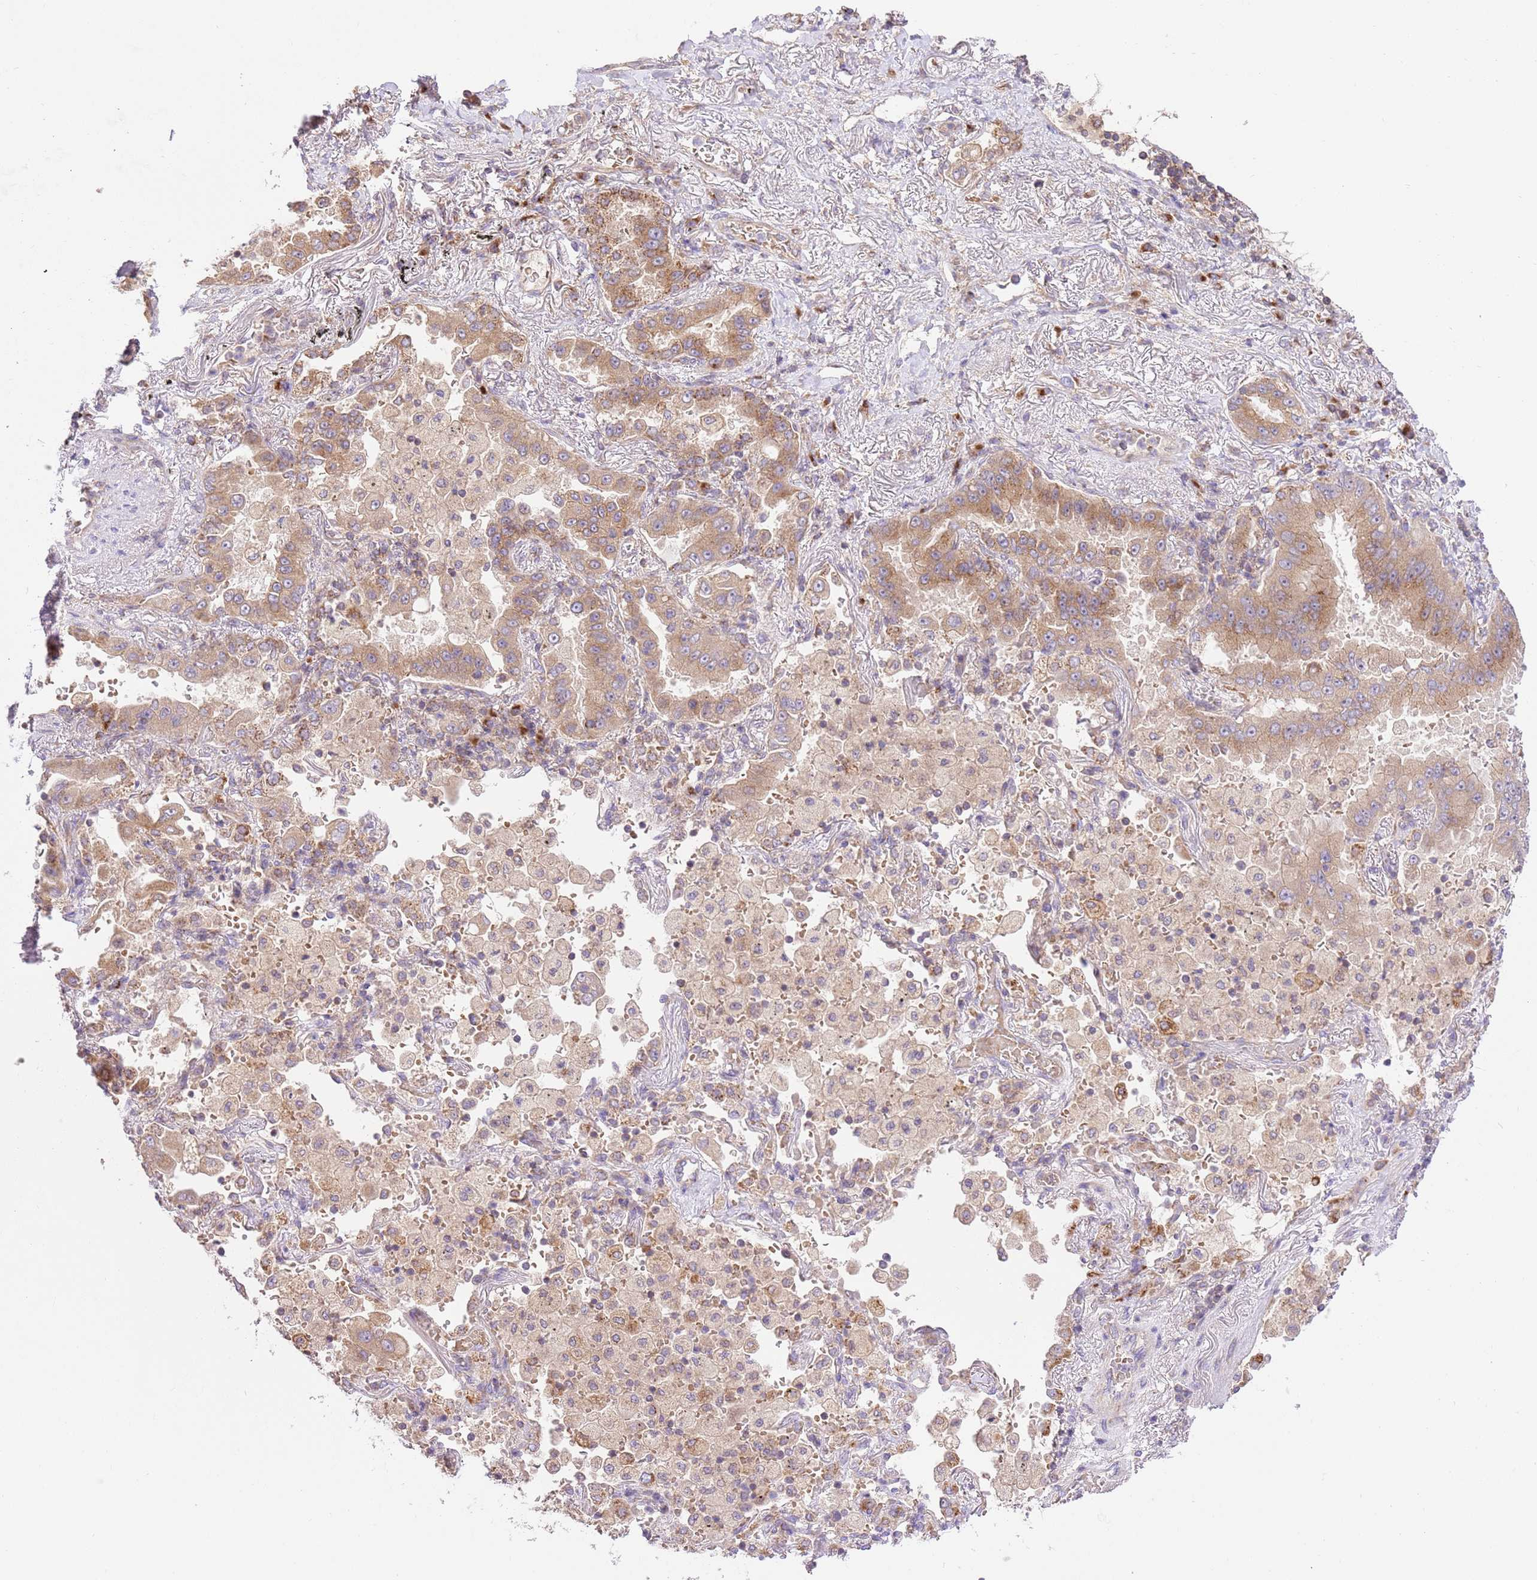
{"staining": {"intensity": "moderate", "quantity": "25%-75%", "location": "cytoplasmic/membranous"}, "tissue": "lung cancer", "cell_type": "Tumor cells", "image_type": "cancer", "snomed": [{"axis": "morphology", "description": "Squamous cell carcinoma, NOS"}, {"axis": "topography", "description": "Lung"}], "caption": "Protein analysis of lung cancer (squamous cell carcinoma) tissue displays moderate cytoplasmic/membranous positivity in approximately 25%-75% of tumor cells.", "gene": "SPATA2L", "patient": {"sex": "male", "age": 74}}